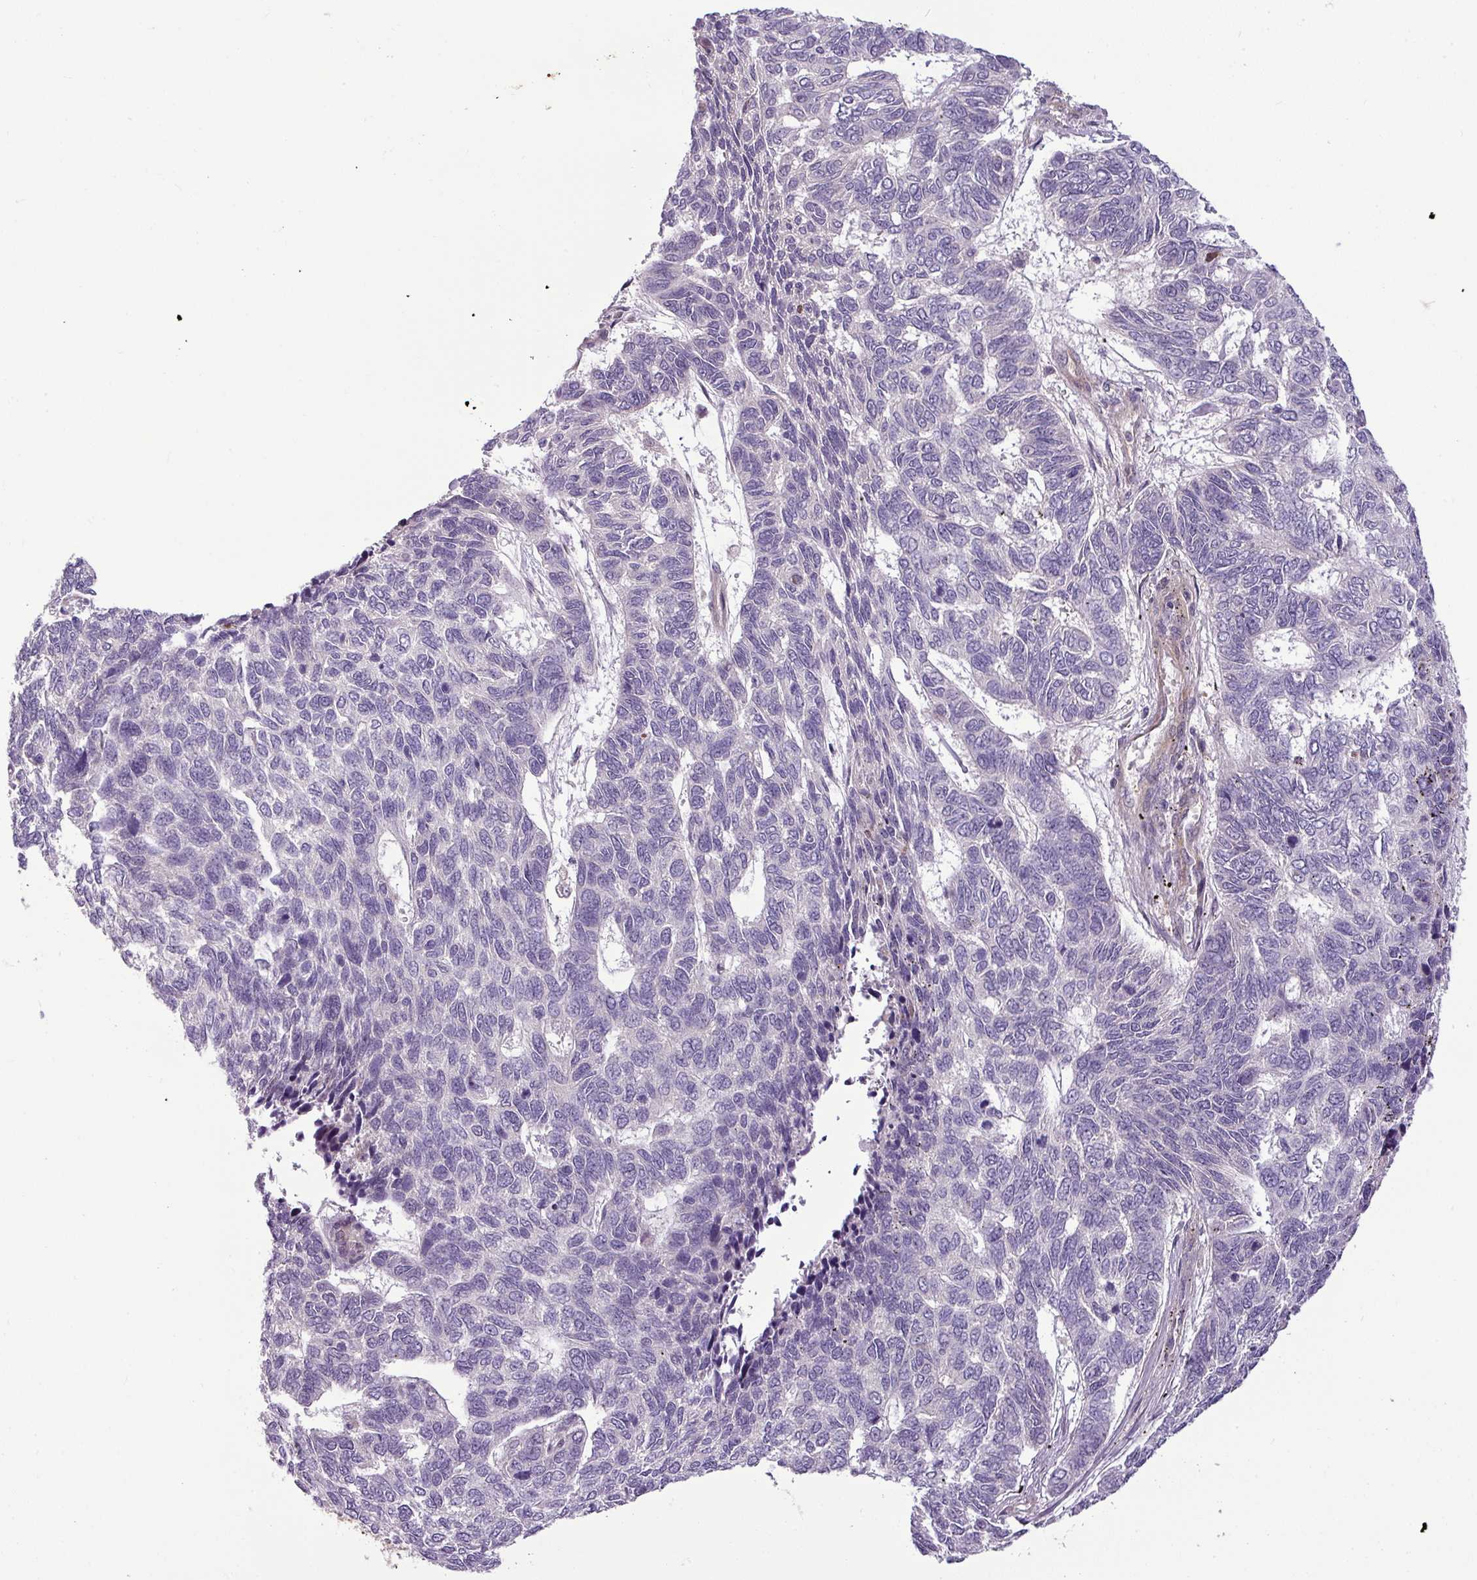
{"staining": {"intensity": "negative", "quantity": "none", "location": "none"}, "tissue": "skin cancer", "cell_type": "Tumor cells", "image_type": "cancer", "snomed": [{"axis": "morphology", "description": "Basal cell carcinoma"}, {"axis": "topography", "description": "Skin"}], "caption": "Image shows no protein staining in tumor cells of skin cancer tissue.", "gene": "ZNF35", "patient": {"sex": "female", "age": 65}}